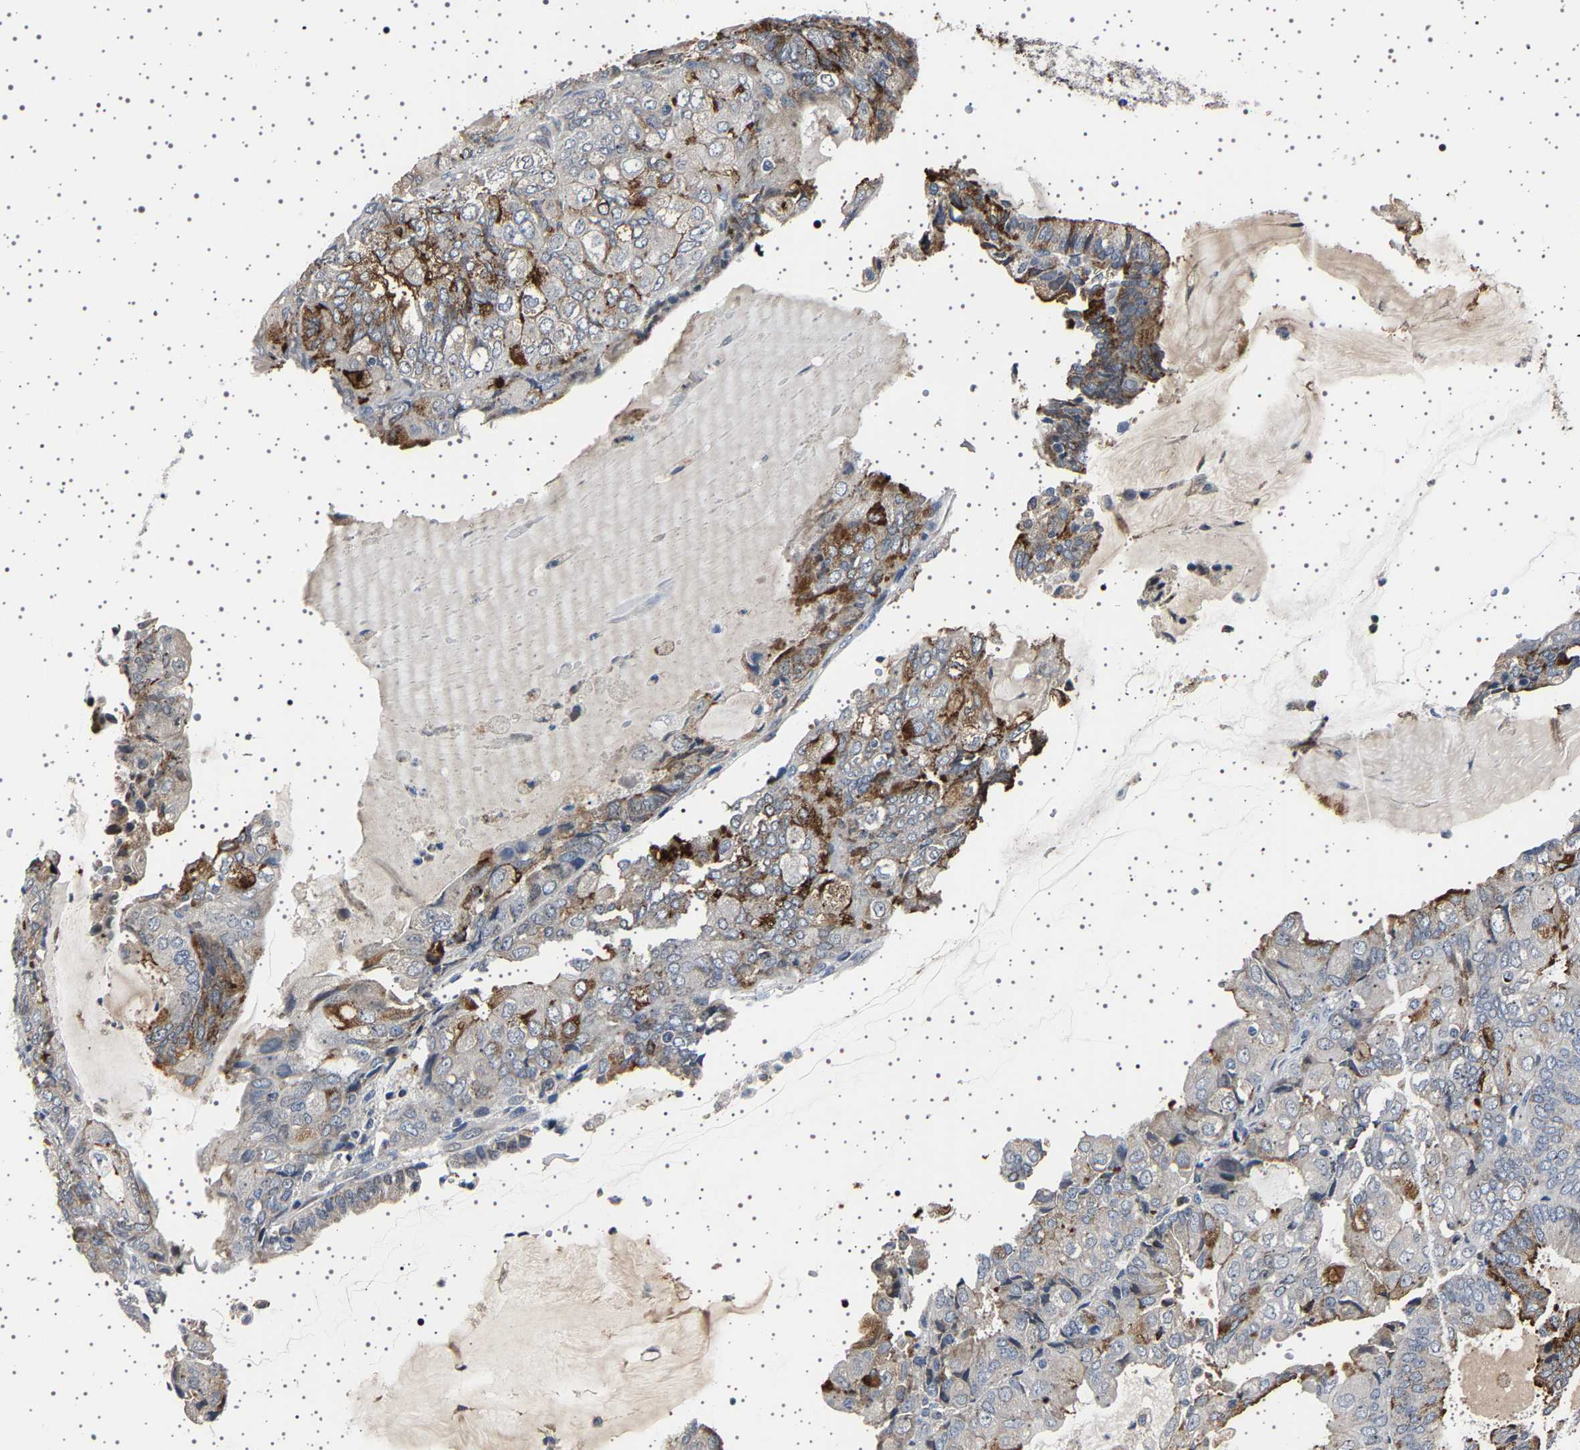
{"staining": {"intensity": "strong", "quantity": "25%-75%", "location": "cytoplasmic/membranous"}, "tissue": "endometrial cancer", "cell_type": "Tumor cells", "image_type": "cancer", "snomed": [{"axis": "morphology", "description": "Adenocarcinoma, NOS"}, {"axis": "topography", "description": "Endometrium"}], "caption": "Protein expression analysis of human endometrial adenocarcinoma reveals strong cytoplasmic/membranous positivity in approximately 25%-75% of tumor cells.", "gene": "IL10RB", "patient": {"sex": "female", "age": 81}}